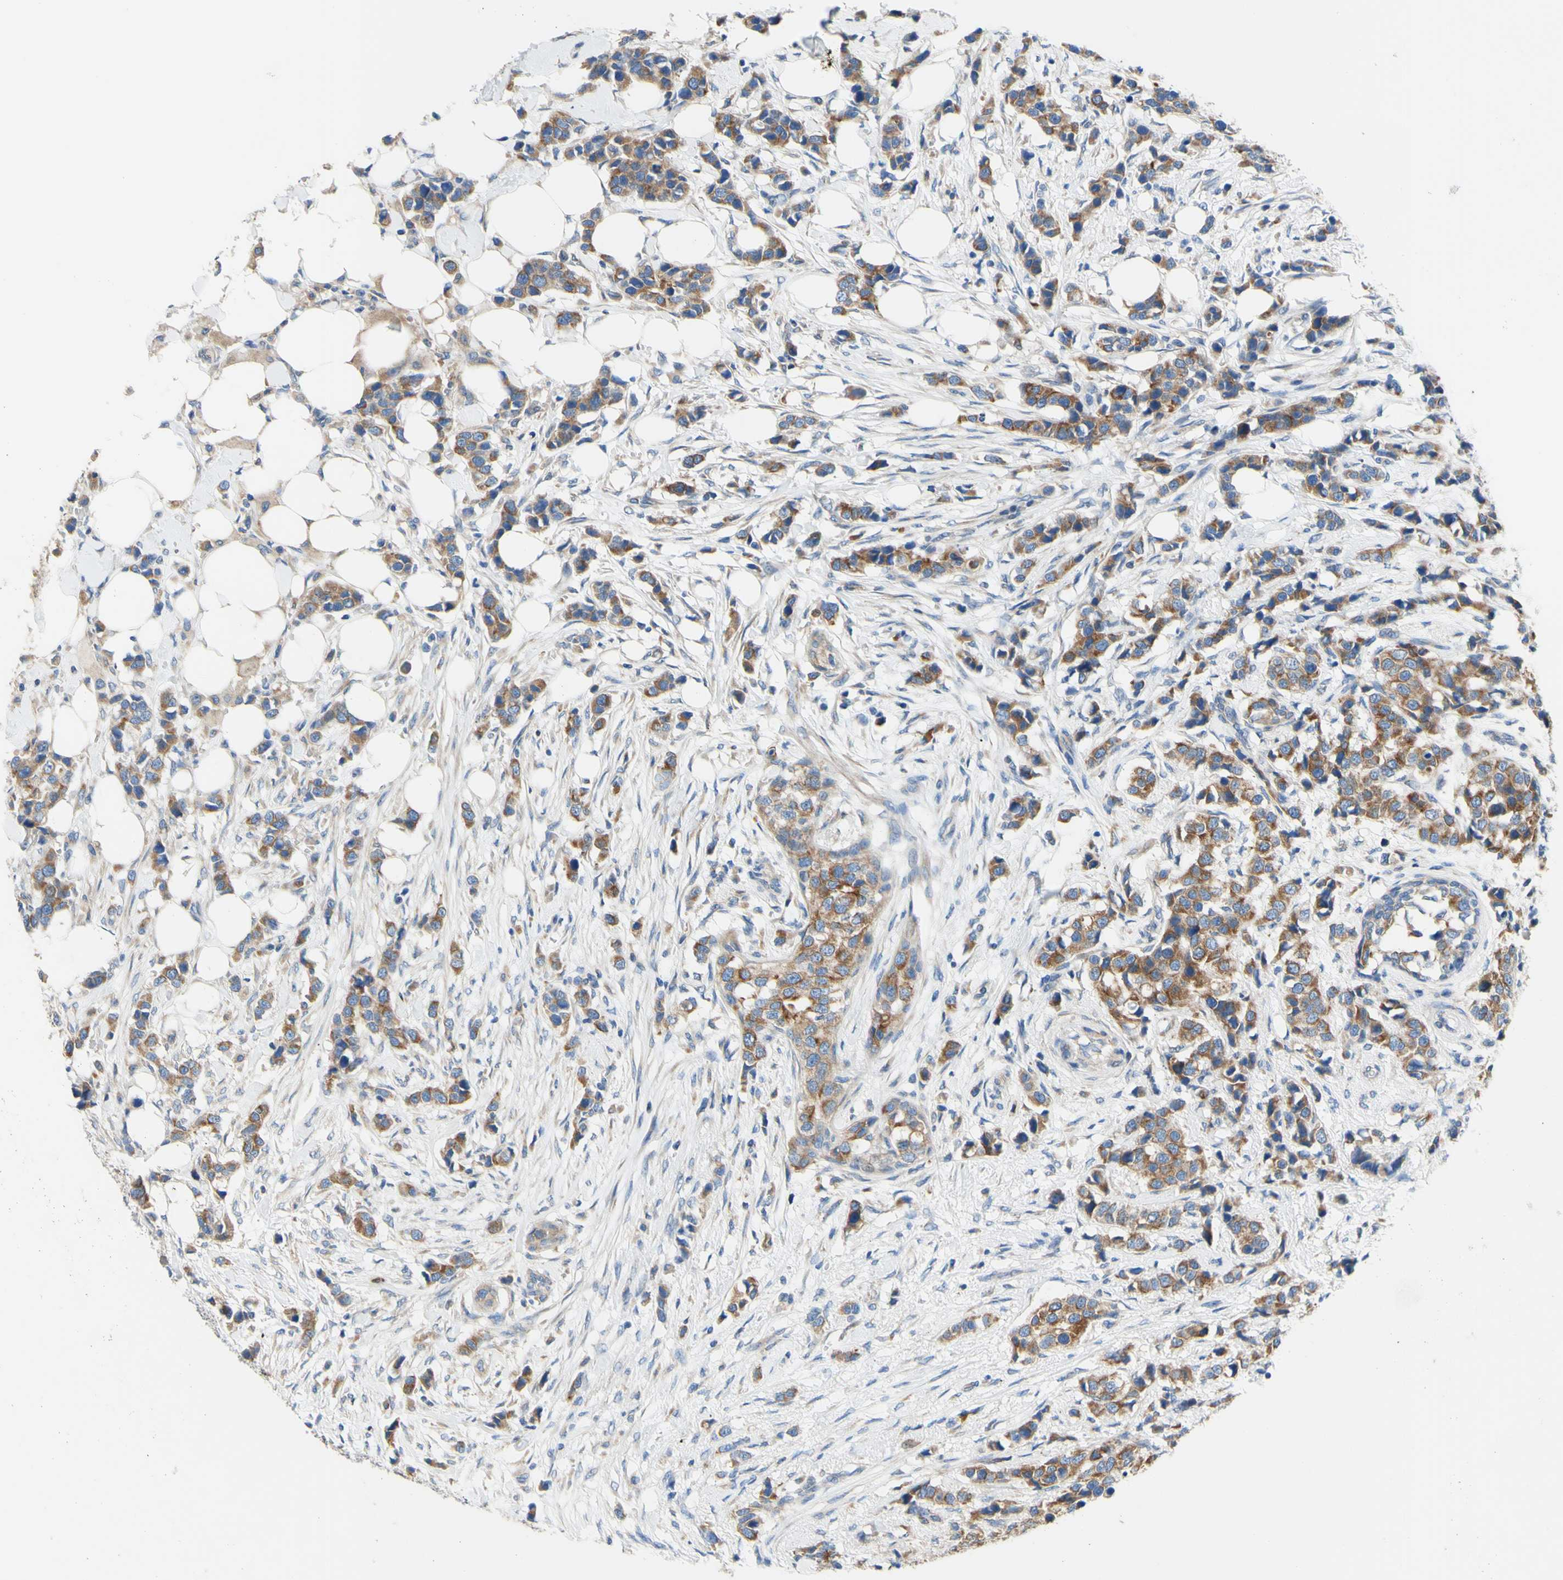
{"staining": {"intensity": "moderate", "quantity": ">75%", "location": "cytoplasmic/membranous"}, "tissue": "breast cancer", "cell_type": "Tumor cells", "image_type": "cancer", "snomed": [{"axis": "morphology", "description": "Normal tissue, NOS"}, {"axis": "morphology", "description": "Duct carcinoma"}, {"axis": "topography", "description": "Breast"}], "caption": "Tumor cells exhibit moderate cytoplasmic/membranous staining in approximately >75% of cells in breast intraductal carcinoma. The protein is stained brown, and the nuclei are stained in blue (DAB (3,3'-diaminobenzidine) IHC with brightfield microscopy, high magnification).", "gene": "RETREG2", "patient": {"sex": "female", "age": 50}}